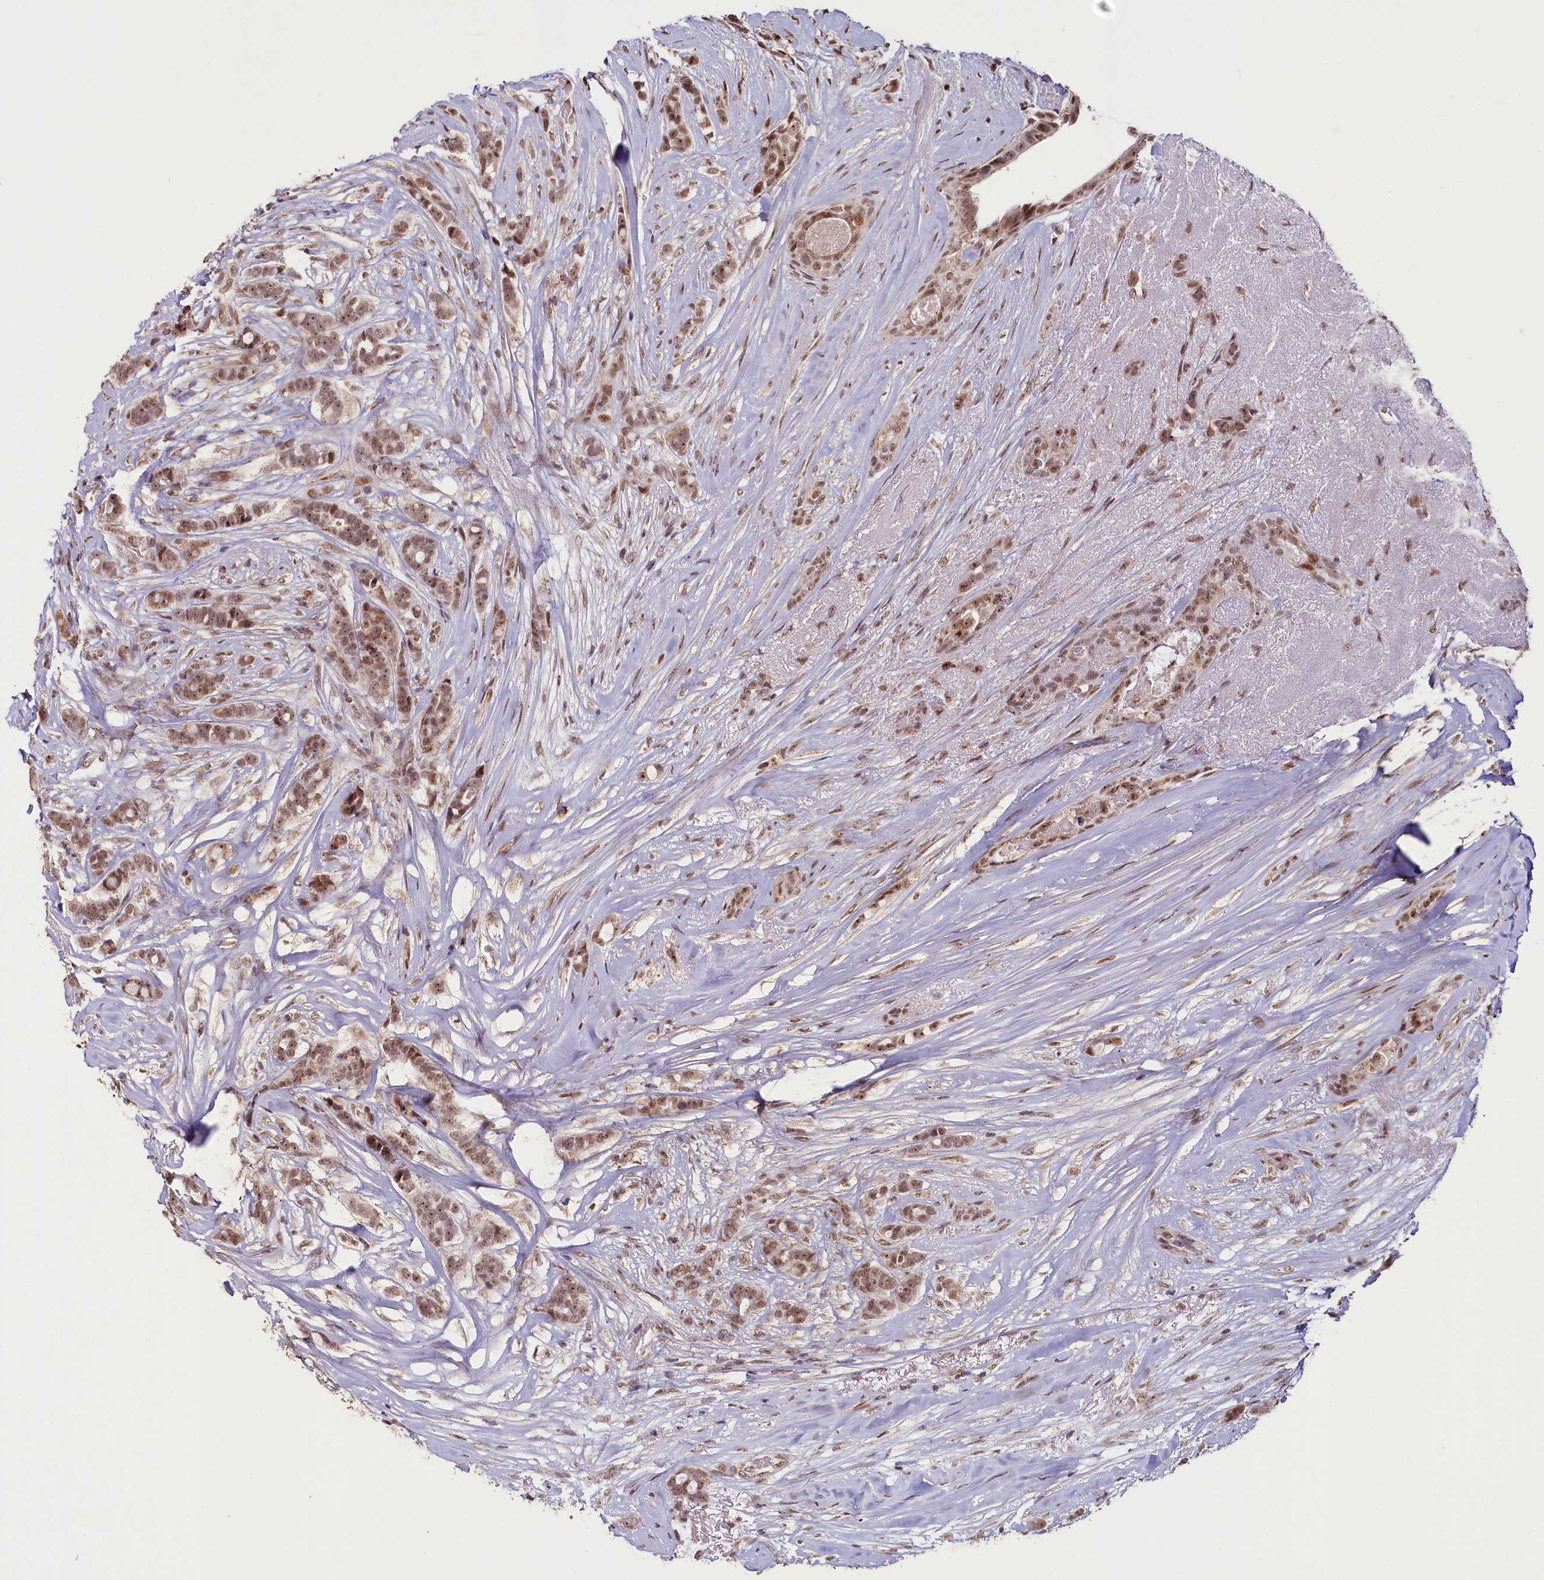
{"staining": {"intensity": "moderate", "quantity": ">75%", "location": "nuclear"}, "tissue": "breast cancer", "cell_type": "Tumor cells", "image_type": "cancer", "snomed": [{"axis": "morphology", "description": "Lobular carcinoma"}, {"axis": "topography", "description": "Breast"}], "caption": "Breast cancer stained with IHC shows moderate nuclear positivity in approximately >75% of tumor cells.", "gene": "PDE6D", "patient": {"sex": "female", "age": 51}}